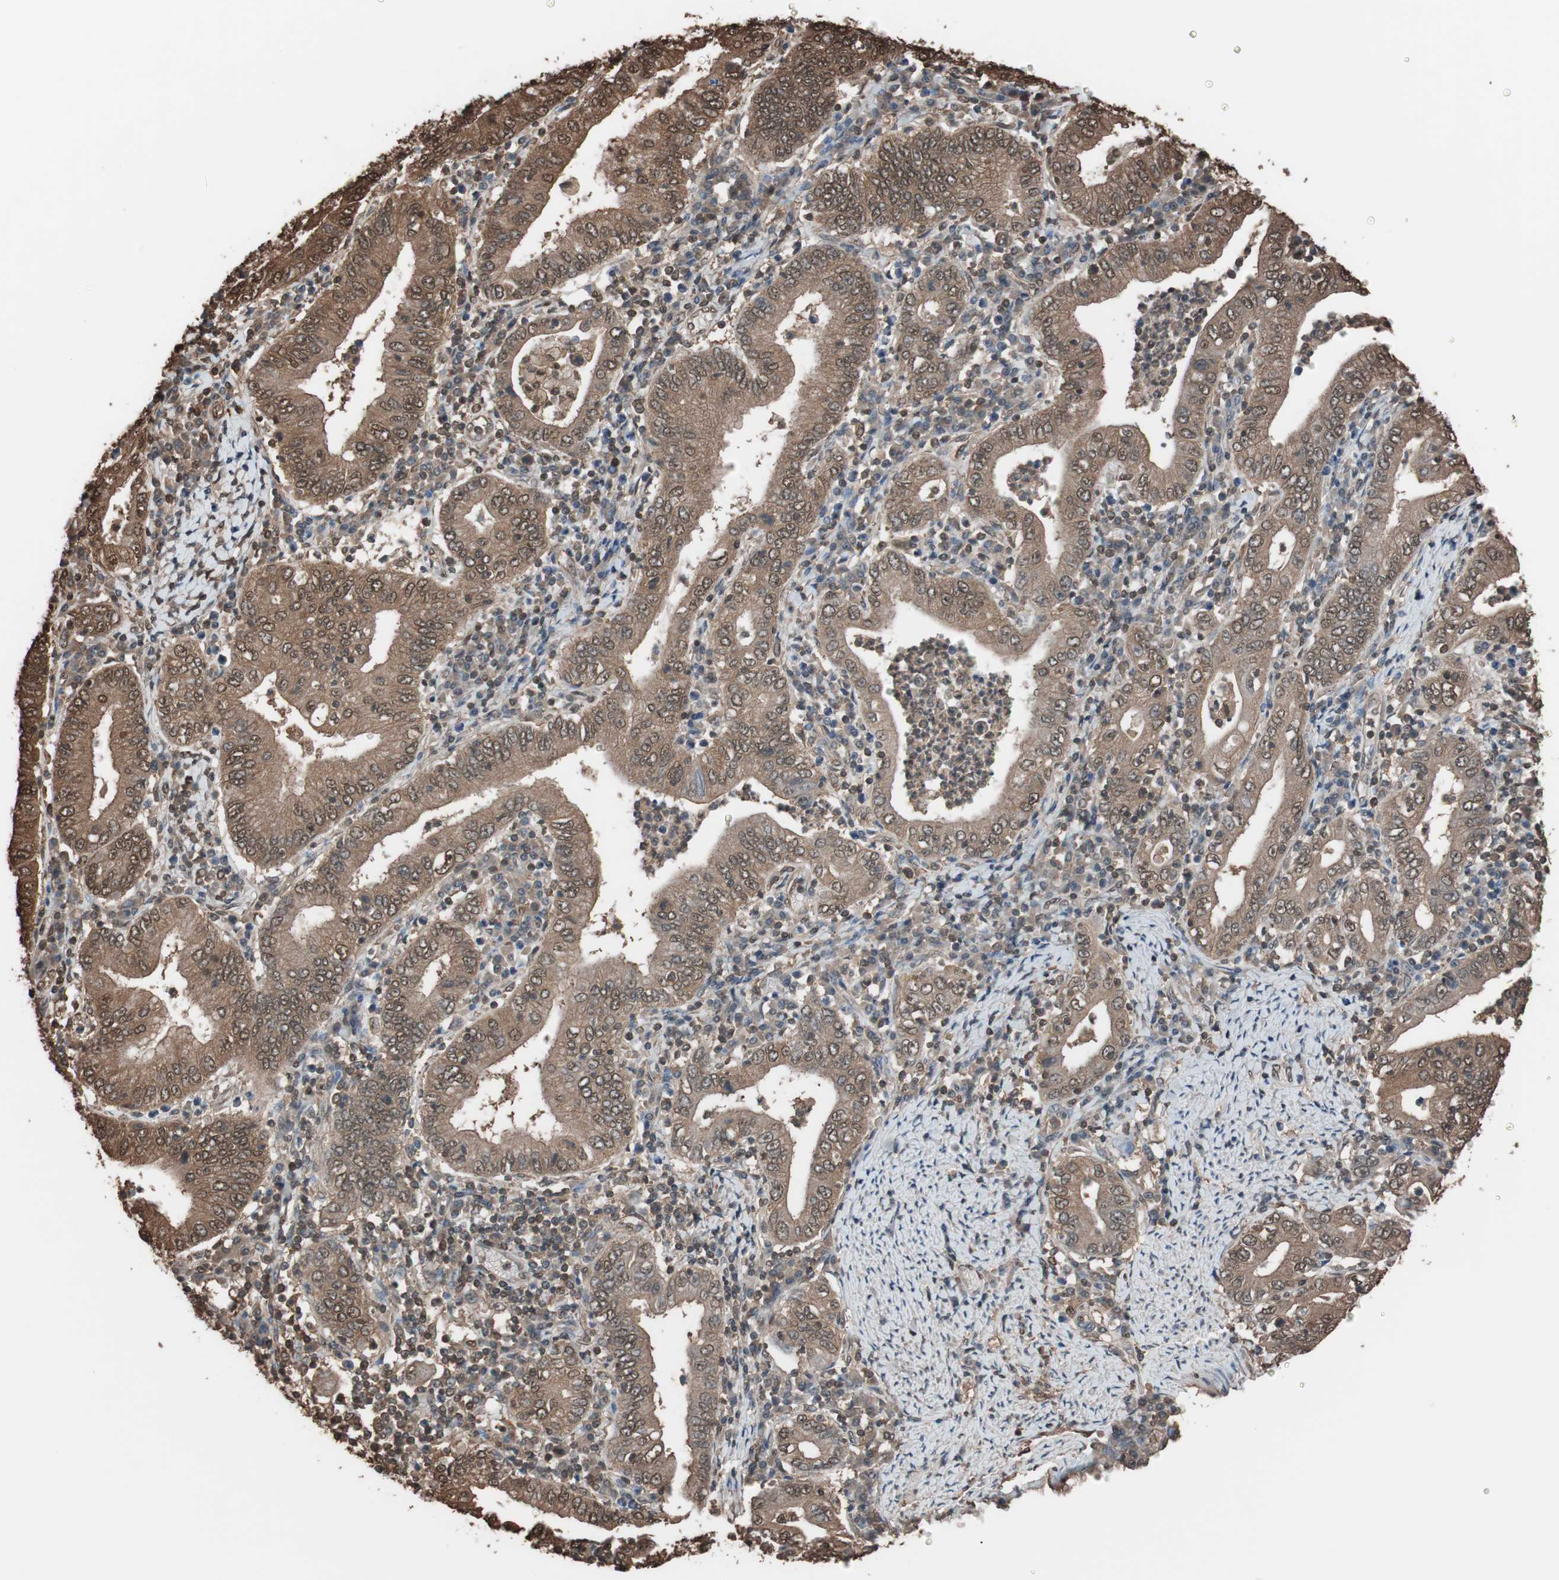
{"staining": {"intensity": "strong", "quantity": ">75%", "location": "cytoplasmic/membranous,nuclear"}, "tissue": "stomach cancer", "cell_type": "Tumor cells", "image_type": "cancer", "snomed": [{"axis": "morphology", "description": "Normal tissue, NOS"}, {"axis": "morphology", "description": "Adenocarcinoma, NOS"}, {"axis": "topography", "description": "Esophagus"}, {"axis": "topography", "description": "Stomach, upper"}, {"axis": "topography", "description": "Peripheral nerve tissue"}], "caption": "Tumor cells display strong cytoplasmic/membranous and nuclear positivity in about >75% of cells in stomach cancer.", "gene": "CALM2", "patient": {"sex": "male", "age": 62}}